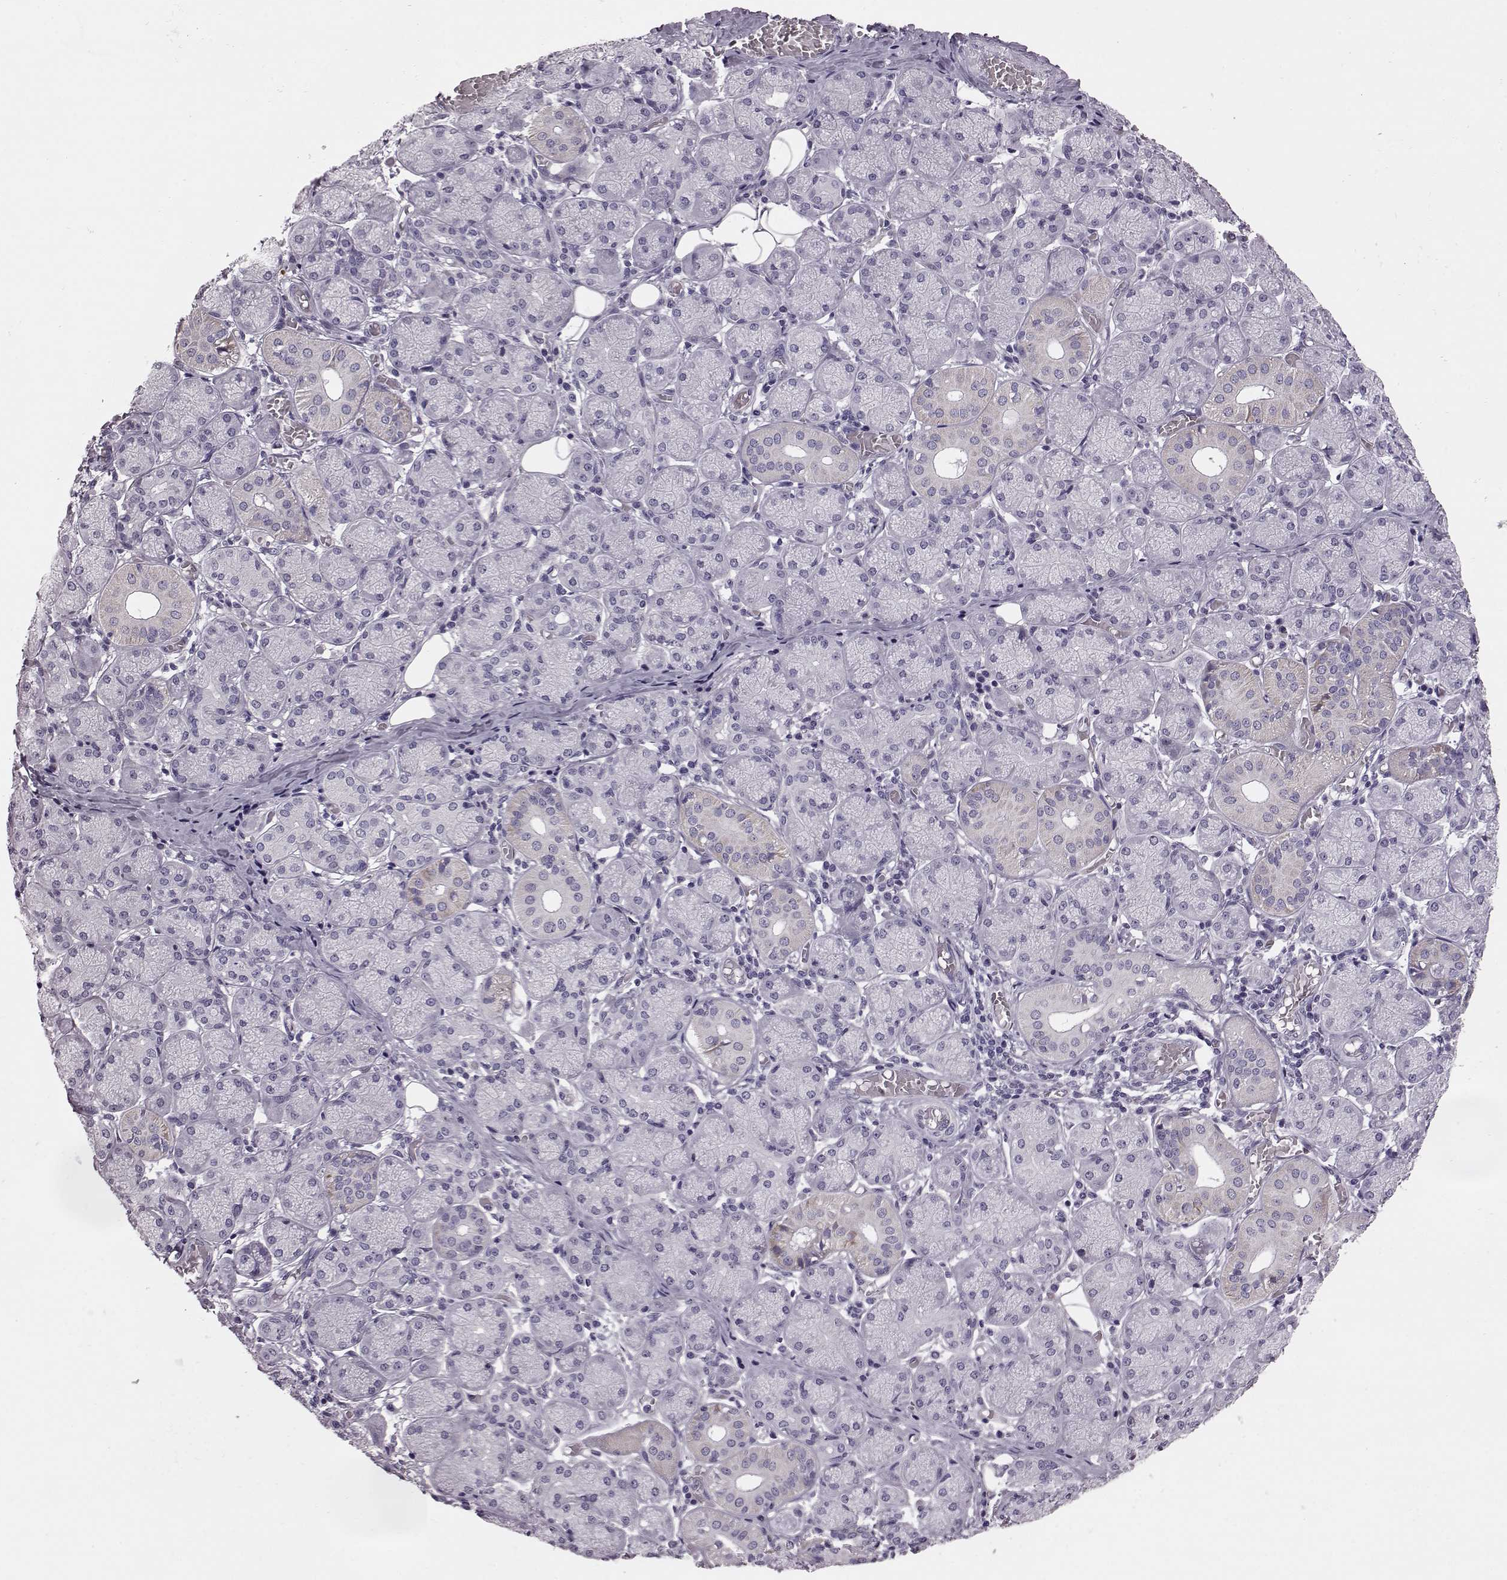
{"staining": {"intensity": "weak", "quantity": "<25%", "location": "cytoplasmic/membranous"}, "tissue": "salivary gland", "cell_type": "Glandular cells", "image_type": "normal", "snomed": [{"axis": "morphology", "description": "Normal tissue, NOS"}, {"axis": "topography", "description": "Salivary gland"}, {"axis": "topography", "description": "Peripheral nerve tissue"}], "caption": "Protein analysis of unremarkable salivary gland shows no significant positivity in glandular cells. Brightfield microscopy of immunohistochemistry stained with DAB (3,3'-diaminobenzidine) (brown) and hematoxylin (blue), captured at high magnification.", "gene": "RIMS2", "patient": {"sex": "female", "age": 24}}